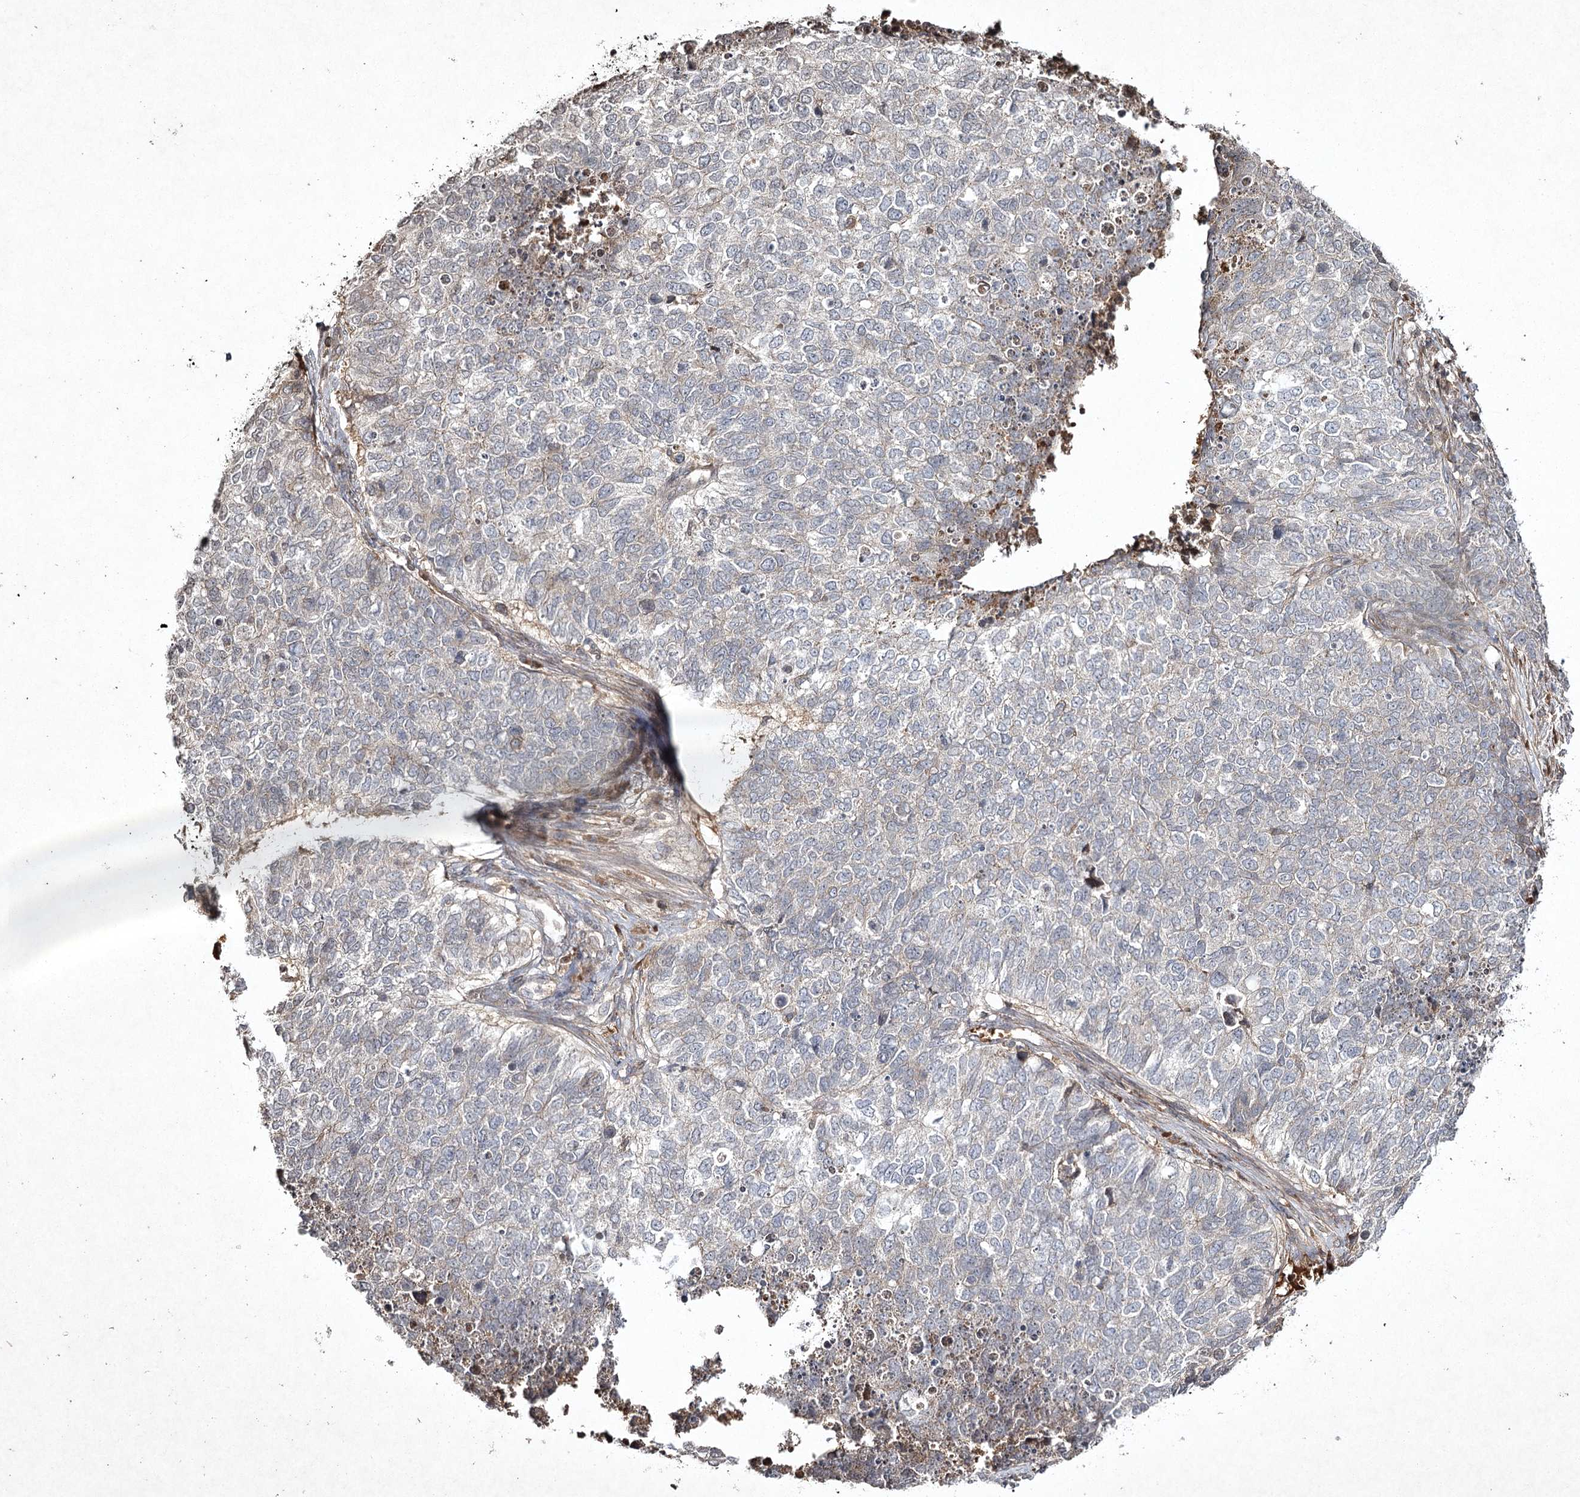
{"staining": {"intensity": "negative", "quantity": "none", "location": "none"}, "tissue": "cervical cancer", "cell_type": "Tumor cells", "image_type": "cancer", "snomed": [{"axis": "morphology", "description": "Squamous cell carcinoma, NOS"}, {"axis": "topography", "description": "Cervix"}], "caption": "DAB immunohistochemical staining of human cervical cancer exhibits no significant expression in tumor cells.", "gene": "CYP2B6", "patient": {"sex": "female", "age": 63}}